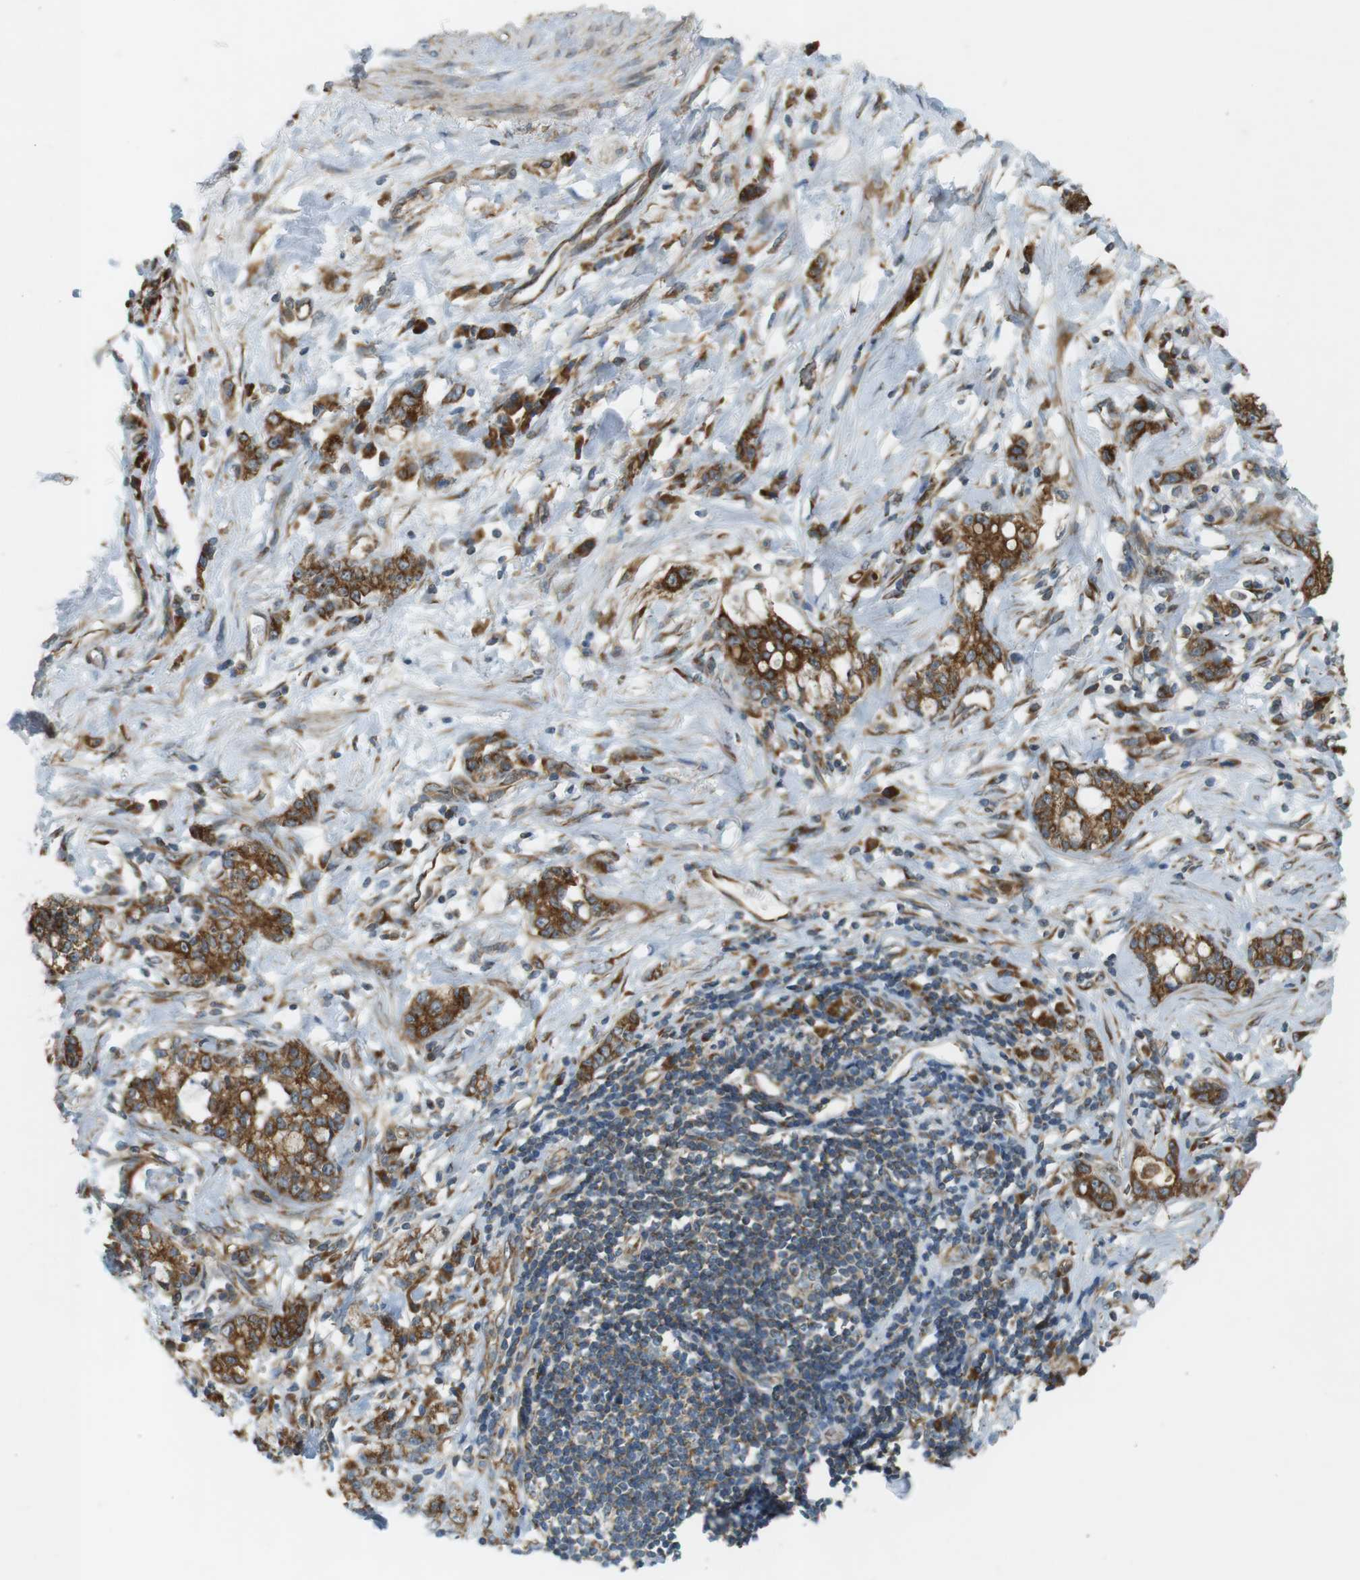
{"staining": {"intensity": "strong", "quantity": "25%-75%", "location": "cytoplasmic/membranous"}, "tissue": "stomach cancer", "cell_type": "Tumor cells", "image_type": "cancer", "snomed": [{"axis": "morphology", "description": "Adenocarcinoma, NOS"}, {"axis": "topography", "description": "Stomach"}], "caption": "Strong cytoplasmic/membranous staining for a protein is identified in about 25%-75% of tumor cells of stomach cancer (adenocarcinoma) using IHC.", "gene": "SLC41A1", "patient": {"sex": "female", "age": 75}}